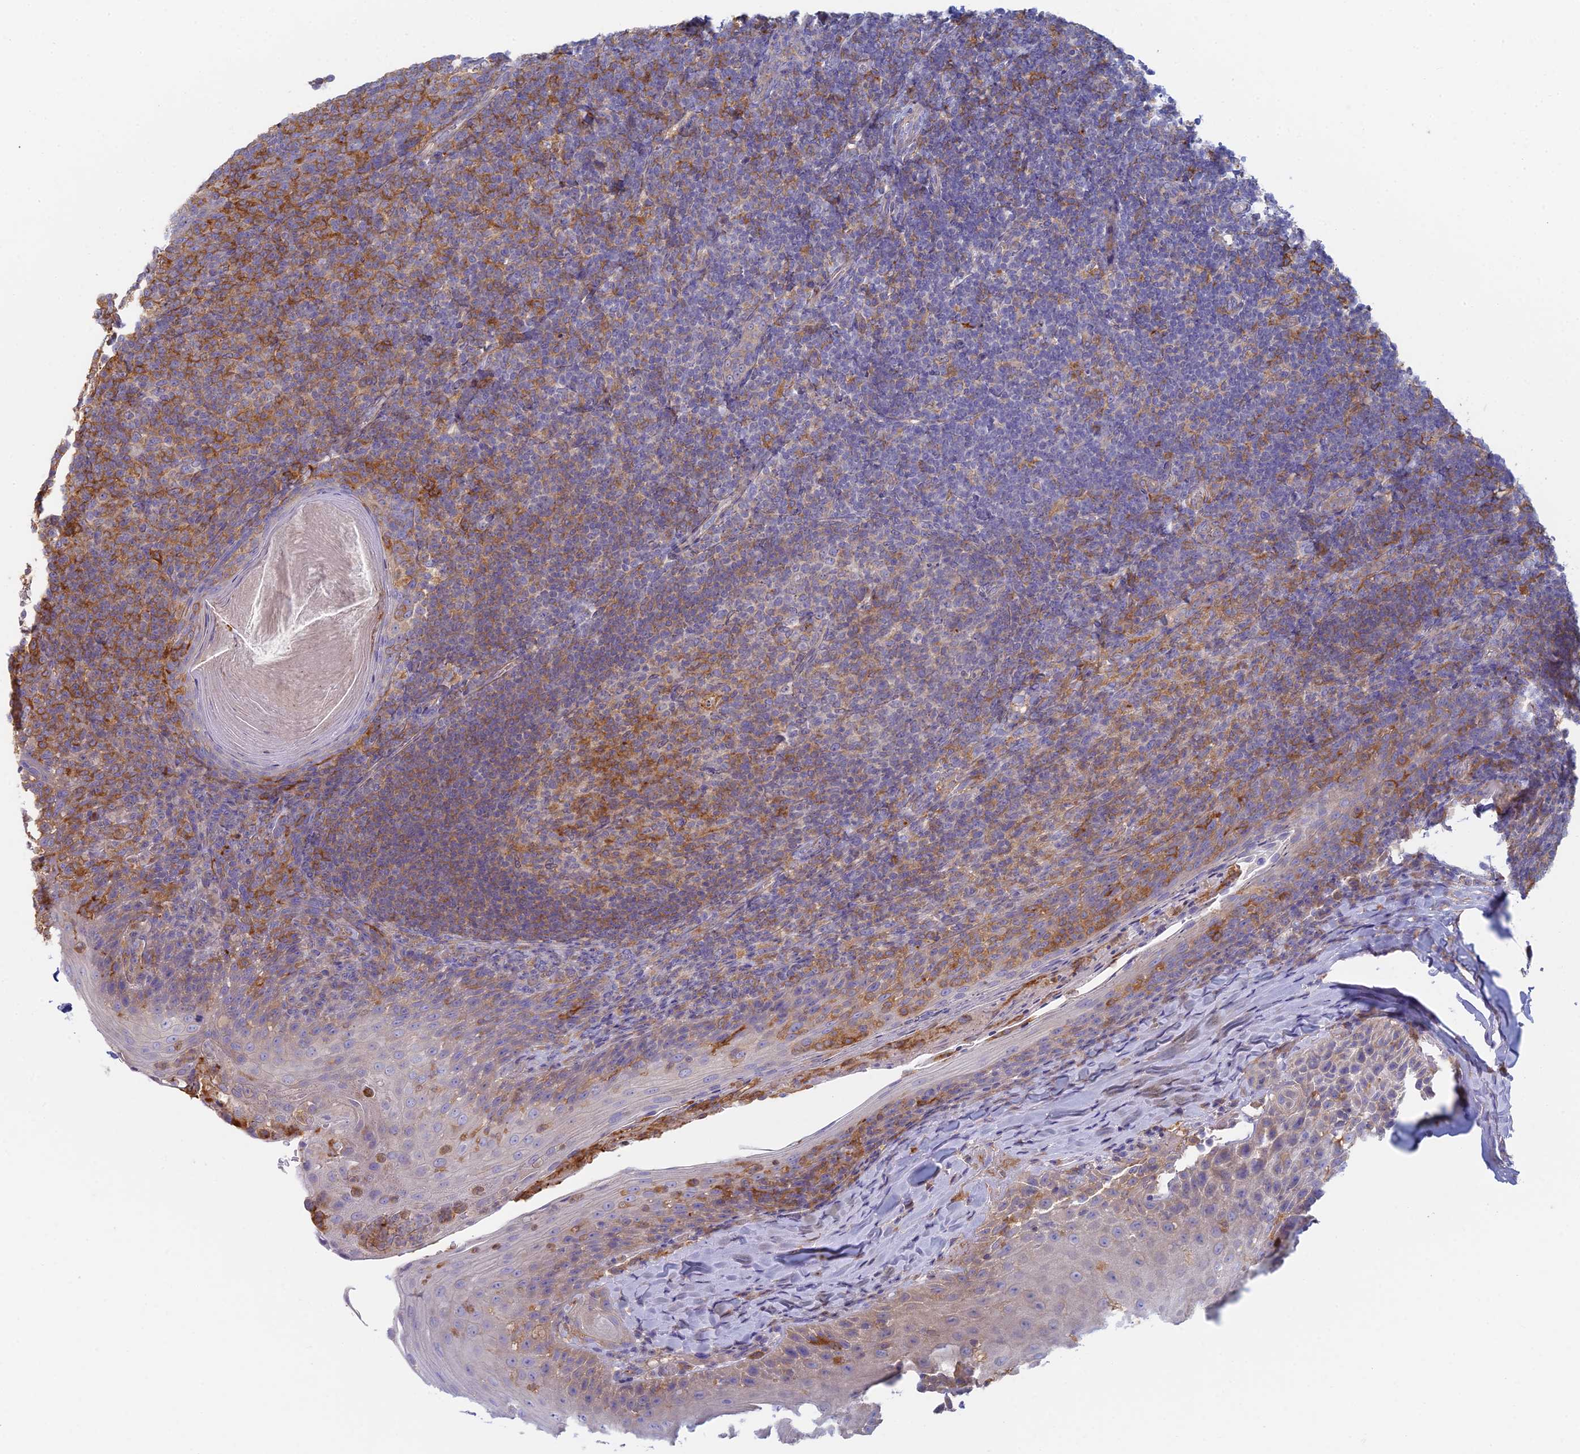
{"staining": {"intensity": "moderate", "quantity": "<25%", "location": "cytoplasmic/membranous"}, "tissue": "tonsil", "cell_type": "Germinal center cells", "image_type": "normal", "snomed": [{"axis": "morphology", "description": "Normal tissue, NOS"}, {"axis": "topography", "description": "Tonsil"}], "caption": "Protein analysis of benign tonsil reveals moderate cytoplasmic/membranous expression in about <25% of germinal center cells. Using DAB (brown) and hematoxylin (blue) stains, captured at high magnification using brightfield microscopy.", "gene": "STRN4", "patient": {"sex": "female", "age": 10}}